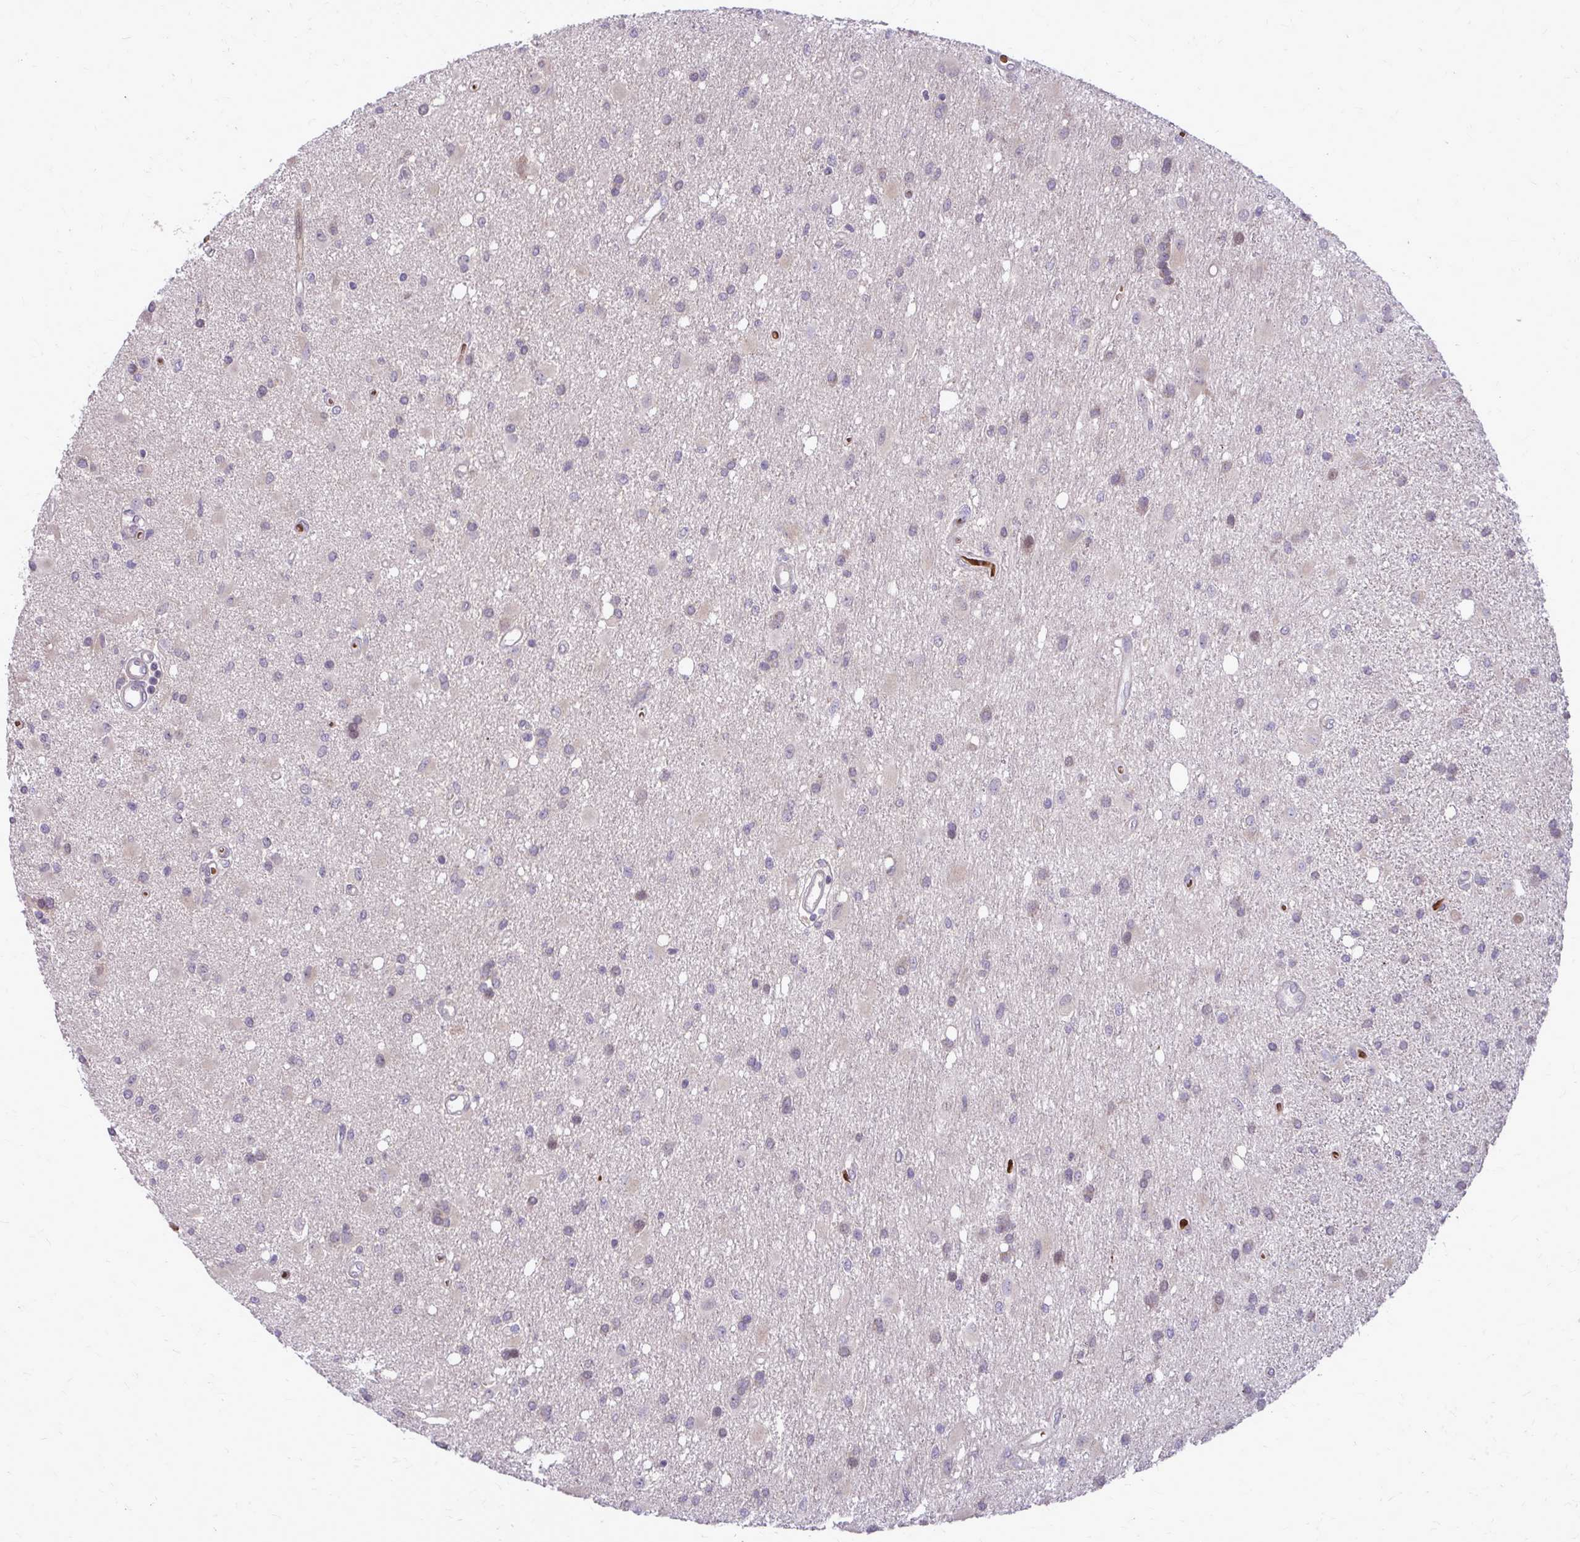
{"staining": {"intensity": "negative", "quantity": "none", "location": "none"}, "tissue": "glioma", "cell_type": "Tumor cells", "image_type": "cancer", "snomed": [{"axis": "morphology", "description": "Glioma, malignant, High grade"}, {"axis": "topography", "description": "Brain"}], "caption": "Immunohistochemistry (IHC) image of neoplastic tissue: human glioma stained with DAB shows no significant protein expression in tumor cells. Brightfield microscopy of IHC stained with DAB (brown) and hematoxylin (blue), captured at high magnification.", "gene": "DPY19L1", "patient": {"sex": "male", "age": 67}}